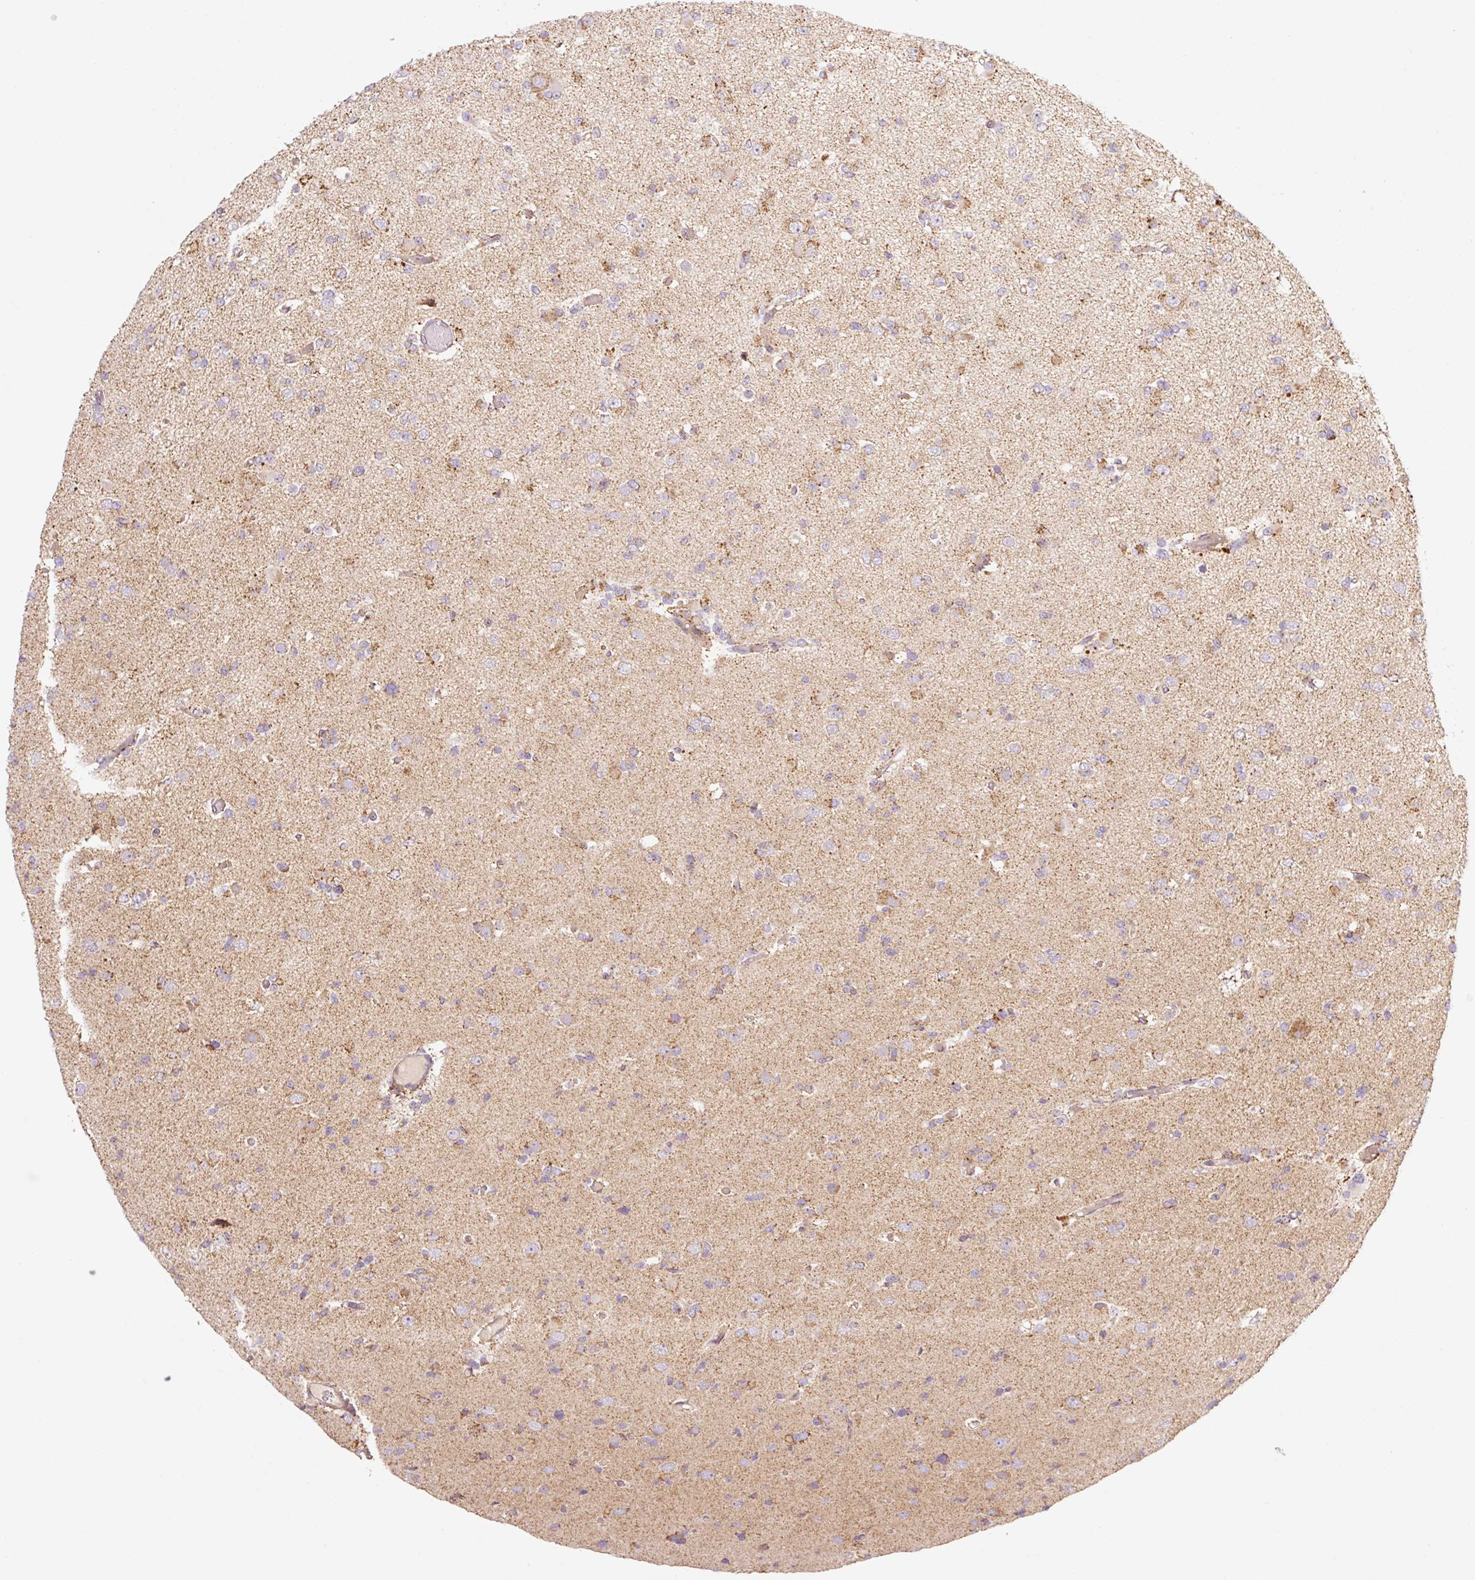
{"staining": {"intensity": "moderate", "quantity": "<25%", "location": "cytoplasmic/membranous"}, "tissue": "glioma", "cell_type": "Tumor cells", "image_type": "cancer", "snomed": [{"axis": "morphology", "description": "Glioma, malignant, Low grade"}, {"axis": "topography", "description": "Brain"}], "caption": "Immunohistochemical staining of malignant glioma (low-grade) demonstrates low levels of moderate cytoplasmic/membranous positivity in about <25% of tumor cells.", "gene": "GOSR2", "patient": {"sex": "female", "age": 22}}